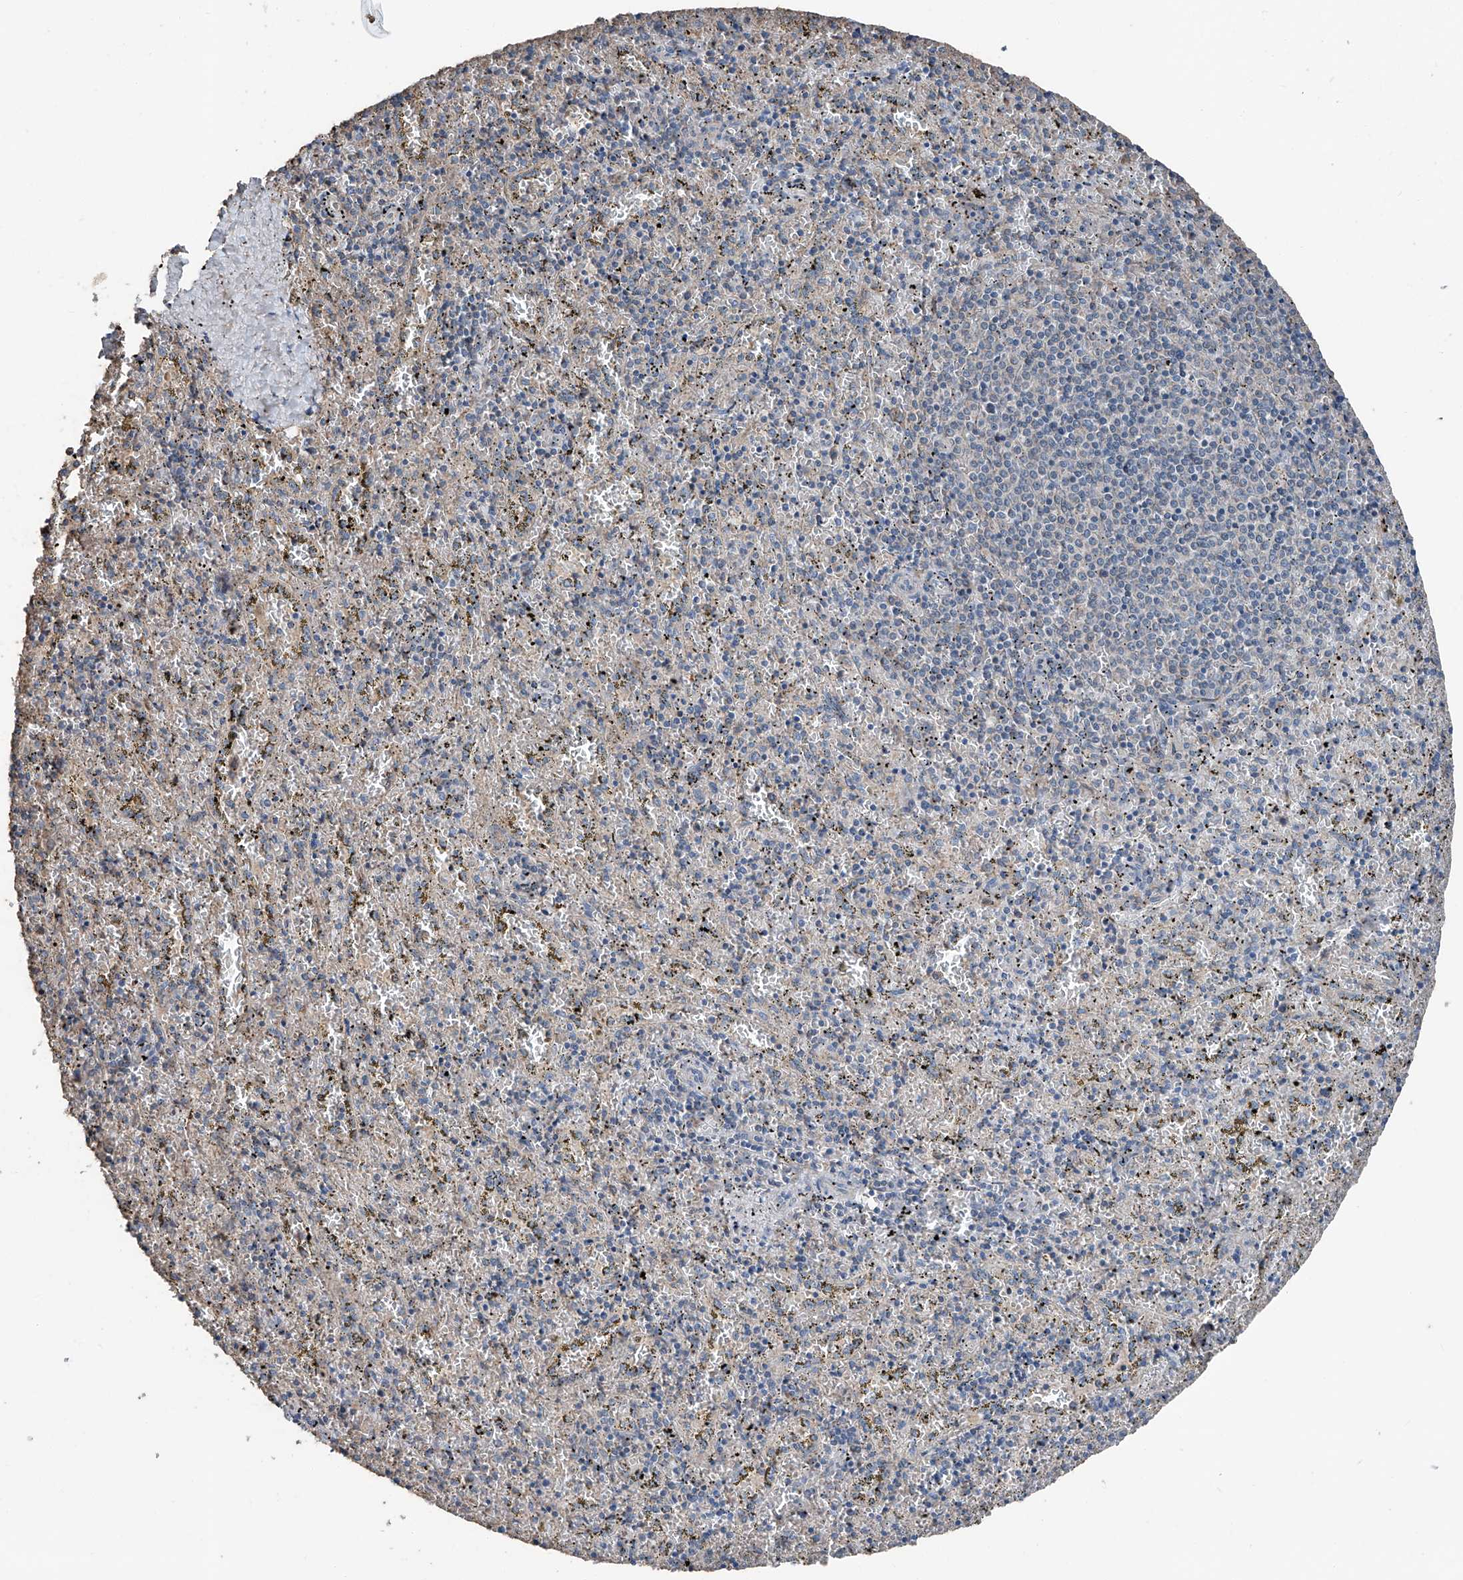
{"staining": {"intensity": "negative", "quantity": "none", "location": "none"}, "tissue": "spleen", "cell_type": "Cells in red pulp", "image_type": "normal", "snomed": [{"axis": "morphology", "description": "Normal tissue, NOS"}, {"axis": "topography", "description": "Spleen"}], "caption": "The photomicrograph exhibits no significant positivity in cells in red pulp of spleen. (Brightfield microscopy of DAB IHC at high magnification).", "gene": "MAMLD1", "patient": {"sex": "male", "age": 11}}